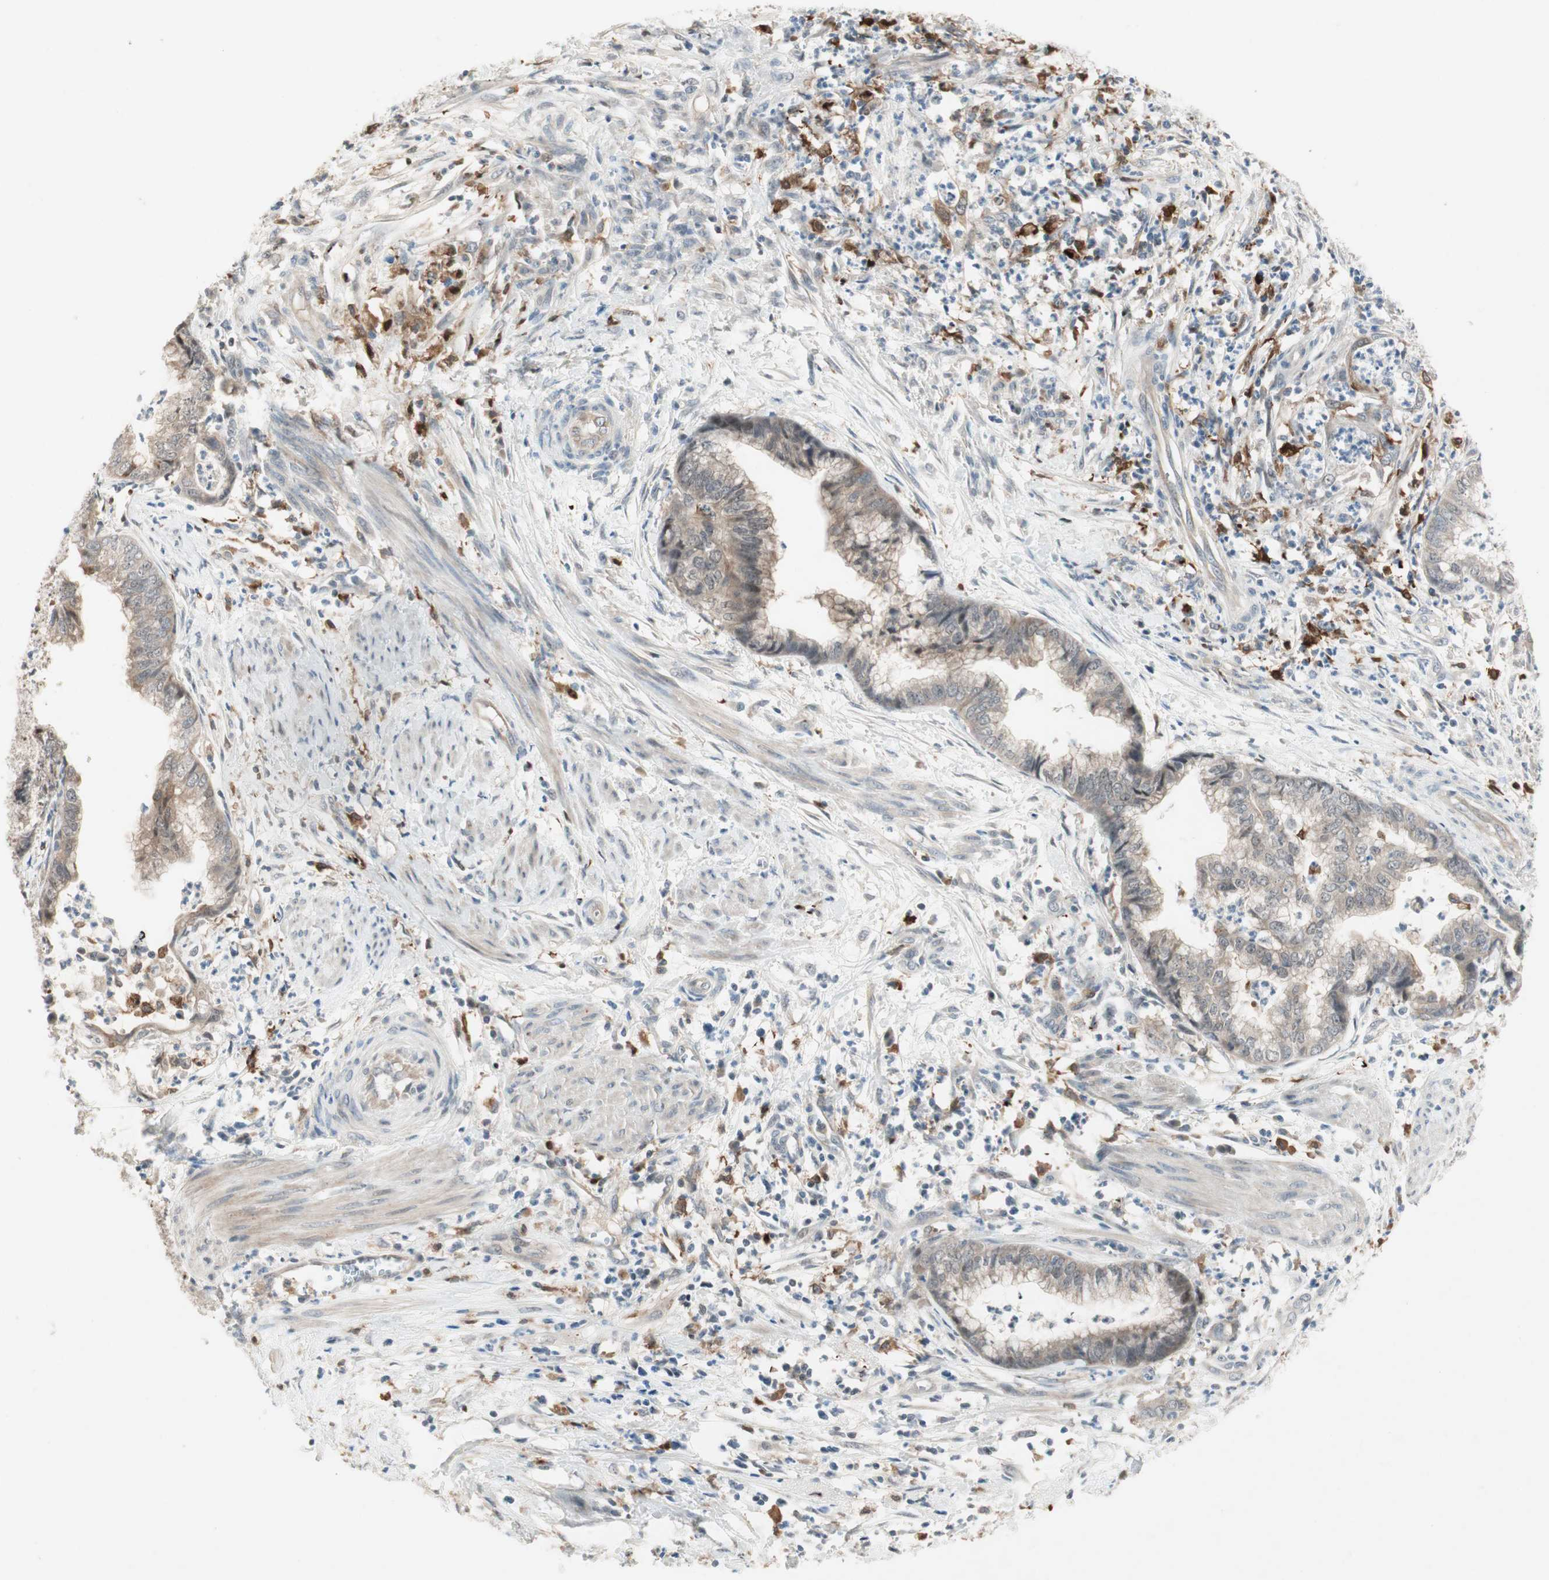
{"staining": {"intensity": "weak", "quantity": ">75%", "location": "cytoplasmic/membranous"}, "tissue": "endometrial cancer", "cell_type": "Tumor cells", "image_type": "cancer", "snomed": [{"axis": "morphology", "description": "Necrosis, NOS"}, {"axis": "morphology", "description": "Adenocarcinoma, NOS"}, {"axis": "topography", "description": "Endometrium"}], "caption": "Immunohistochemistry (IHC) photomicrograph of neoplastic tissue: endometrial cancer stained using immunohistochemistry demonstrates low levels of weak protein expression localized specifically in the cytoplasmic/membranous of tumor cells, appearing as a cytoplasmic/membranous brown color.", "gene": "RTL6", "patient": {"sex": "female", "age": 79}}